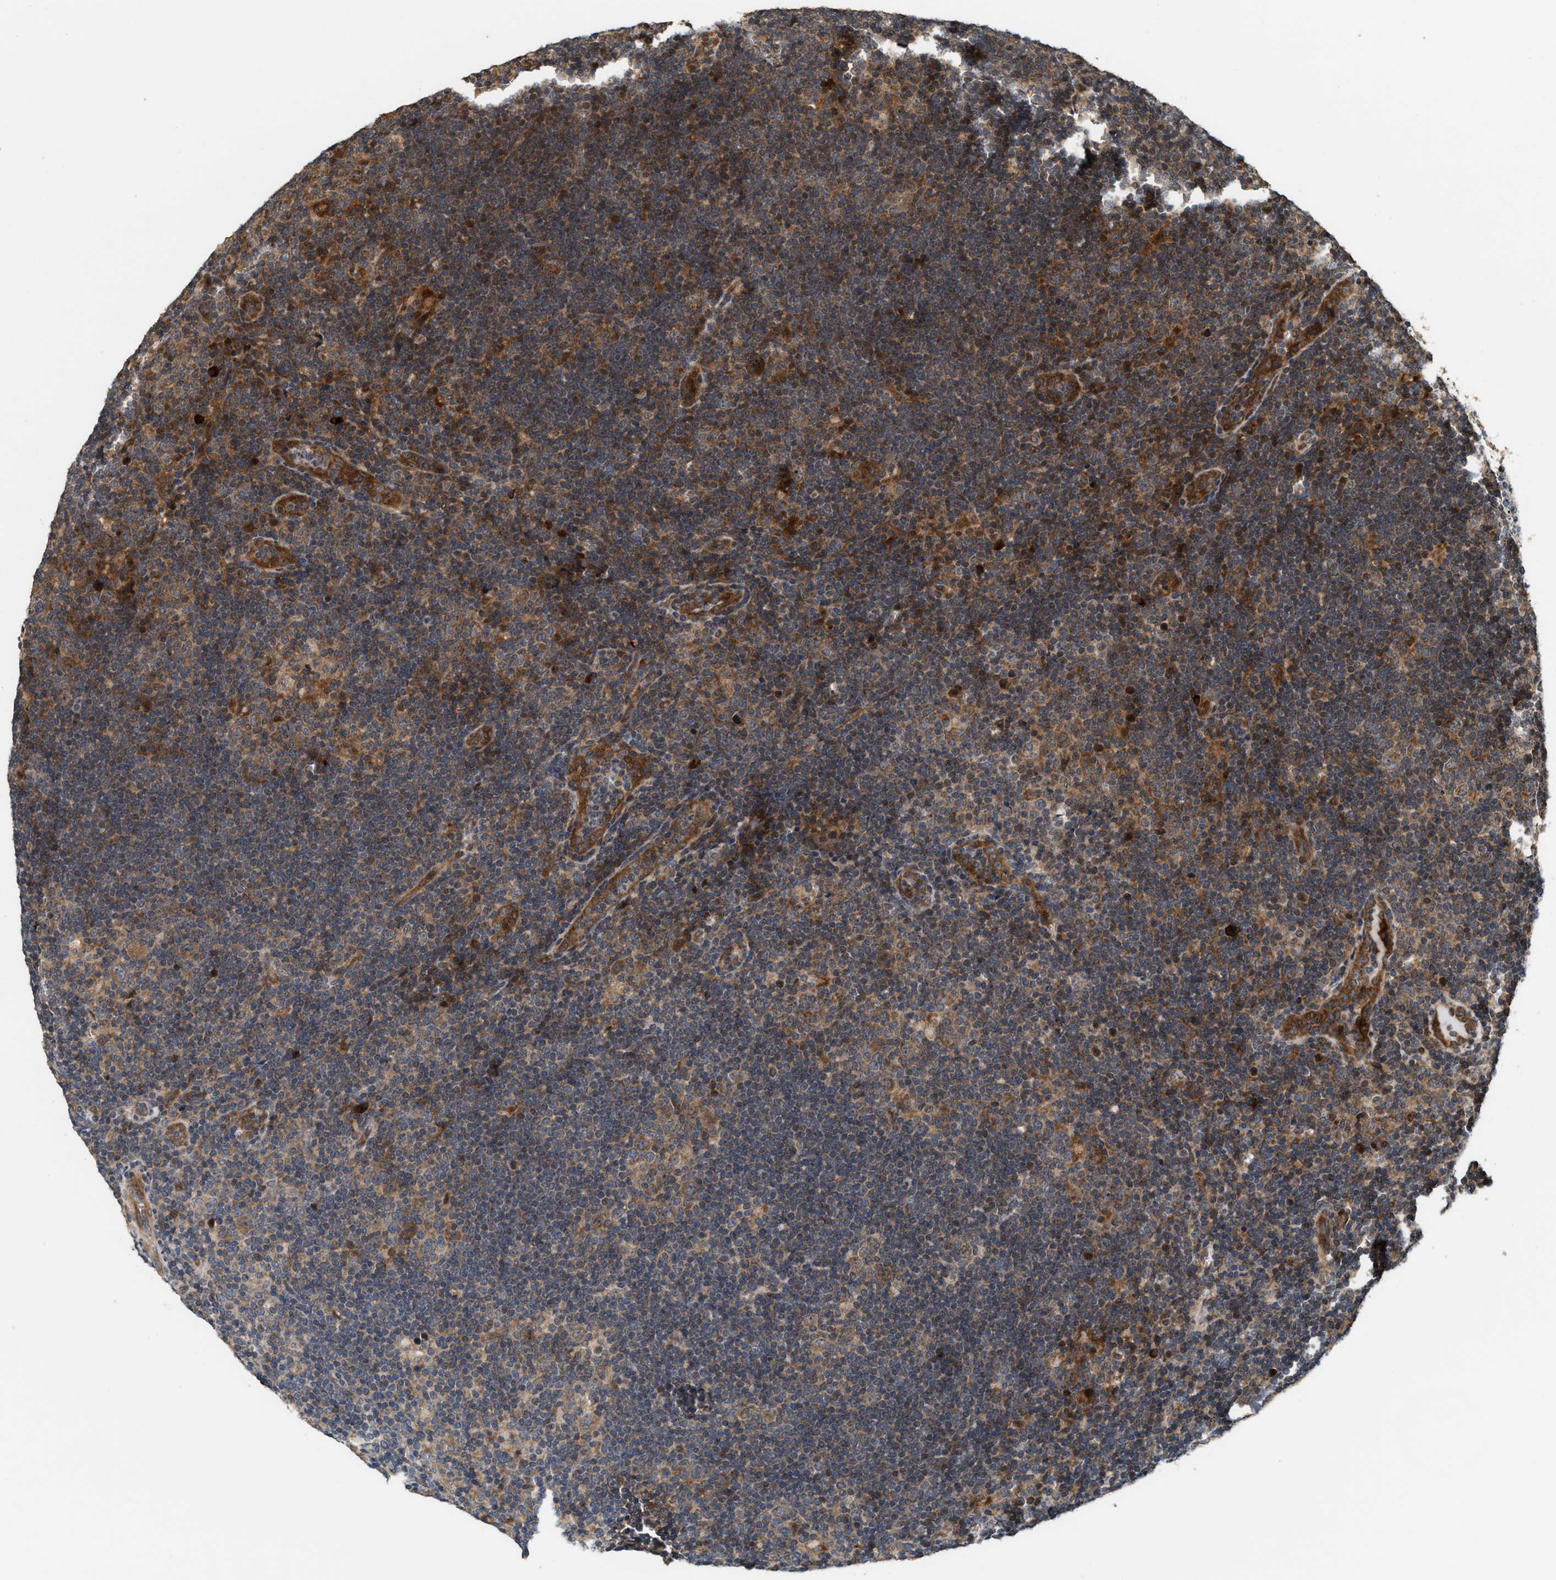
{"staining": {"intensity": "moderate", "quantity": ">75%", "location": "cytoplasmic/membranous,nuclear"}, "tissue": "lymphoma", "cell_type": "Tumor cells", "image_type": "cancer", "snomed": [{"axis": "morphology", "description": "Hodgkin's disease, NOS"}, {"axis": "topography", "description": "Lymph node"}], "caption": "Human Hodgkin's disease stained with a brown dye reveals moderate cytoplasmic/membranous and nuclear positive staining in approximately >75% of tumor cells.", "gene": "ELP2", "patient": {"sex": "female", "age": 57}}